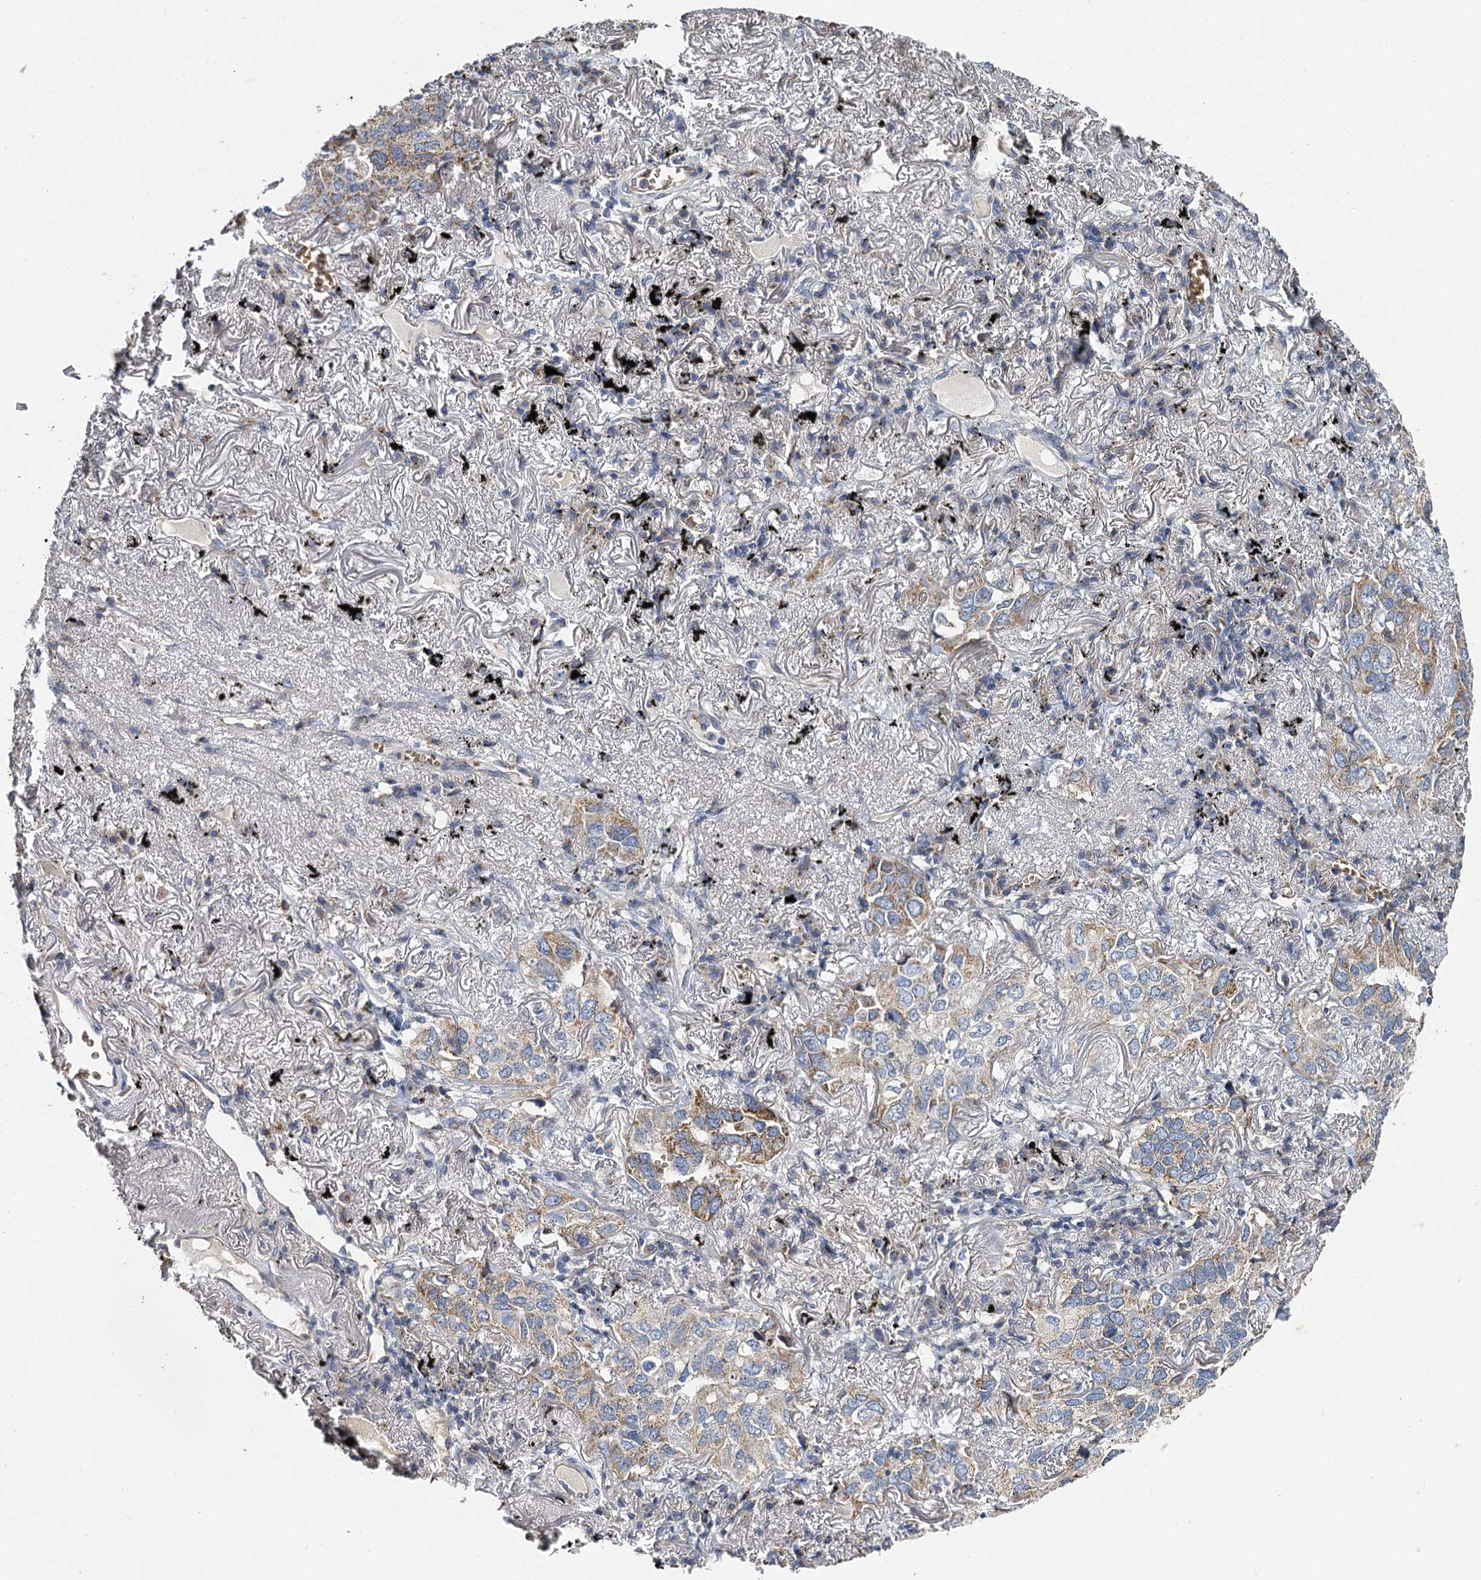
{"staining": {"intensity": "moderate", "quantity": "<25%", "location": "cytoplasmic/membranous"}, "tissue": "lung cancer", "cell_type": "Tumor cells", "image_type": "cancer", "snomed": [{"axis": "morphology", "description": "Adenocarcinoma, NOS"}, {"axis": "topography", "description": "Lung"}], "caption": "IHC photomicrograph of lung cancer (adenocarcinoma) stained for a protein (brown), which demonstrates low levels of moderate cytoplasmic/membranous positivity in approximately <25% of tumor cells.", "gene": "BCS1L", "patient": {"sex": "male", "age": 65}}